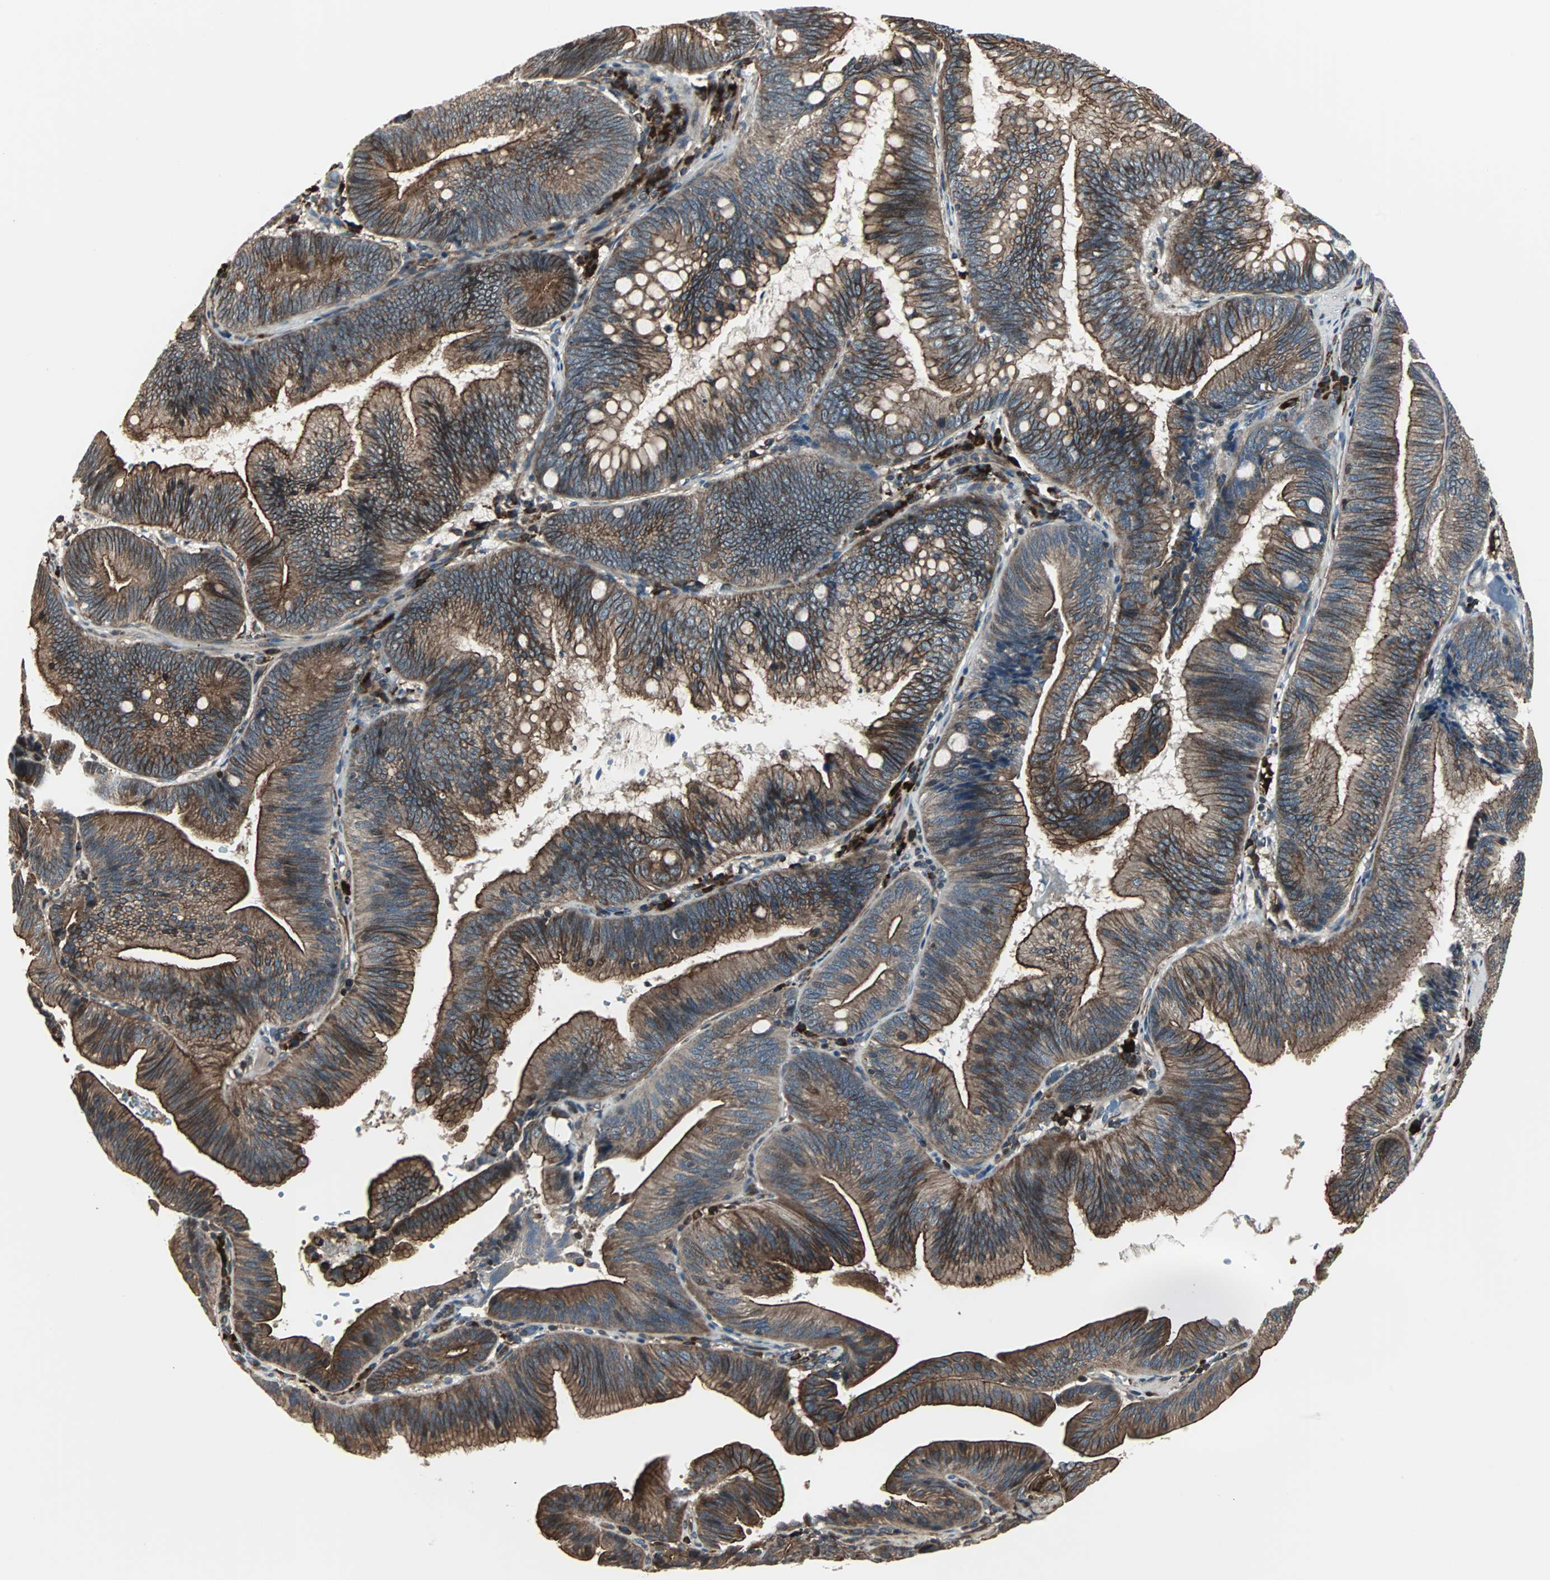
{"staining": {"intensity": "moderate", "quantity": ">75%", "location": "cytoplasmic/membranous"}, "tissue": "pancreatic cancer", "cell_type": "Tumor cells", "image_type": "cancer", "snomed": [{"axis": "morphology", "description": "Adenocarcinoma, NOS"}, {"axis": "topography", "description": "Pancreas"}], "caption": "IHC histopathology image of human pancreatic cancer stained for a protein (brown), which shows medium levels of moderate cytoplasmic/membranous positivity in approximately >75% of tumor cells.", "gene": "CHP1", "patient": {"sex": "male", "age": 82}}